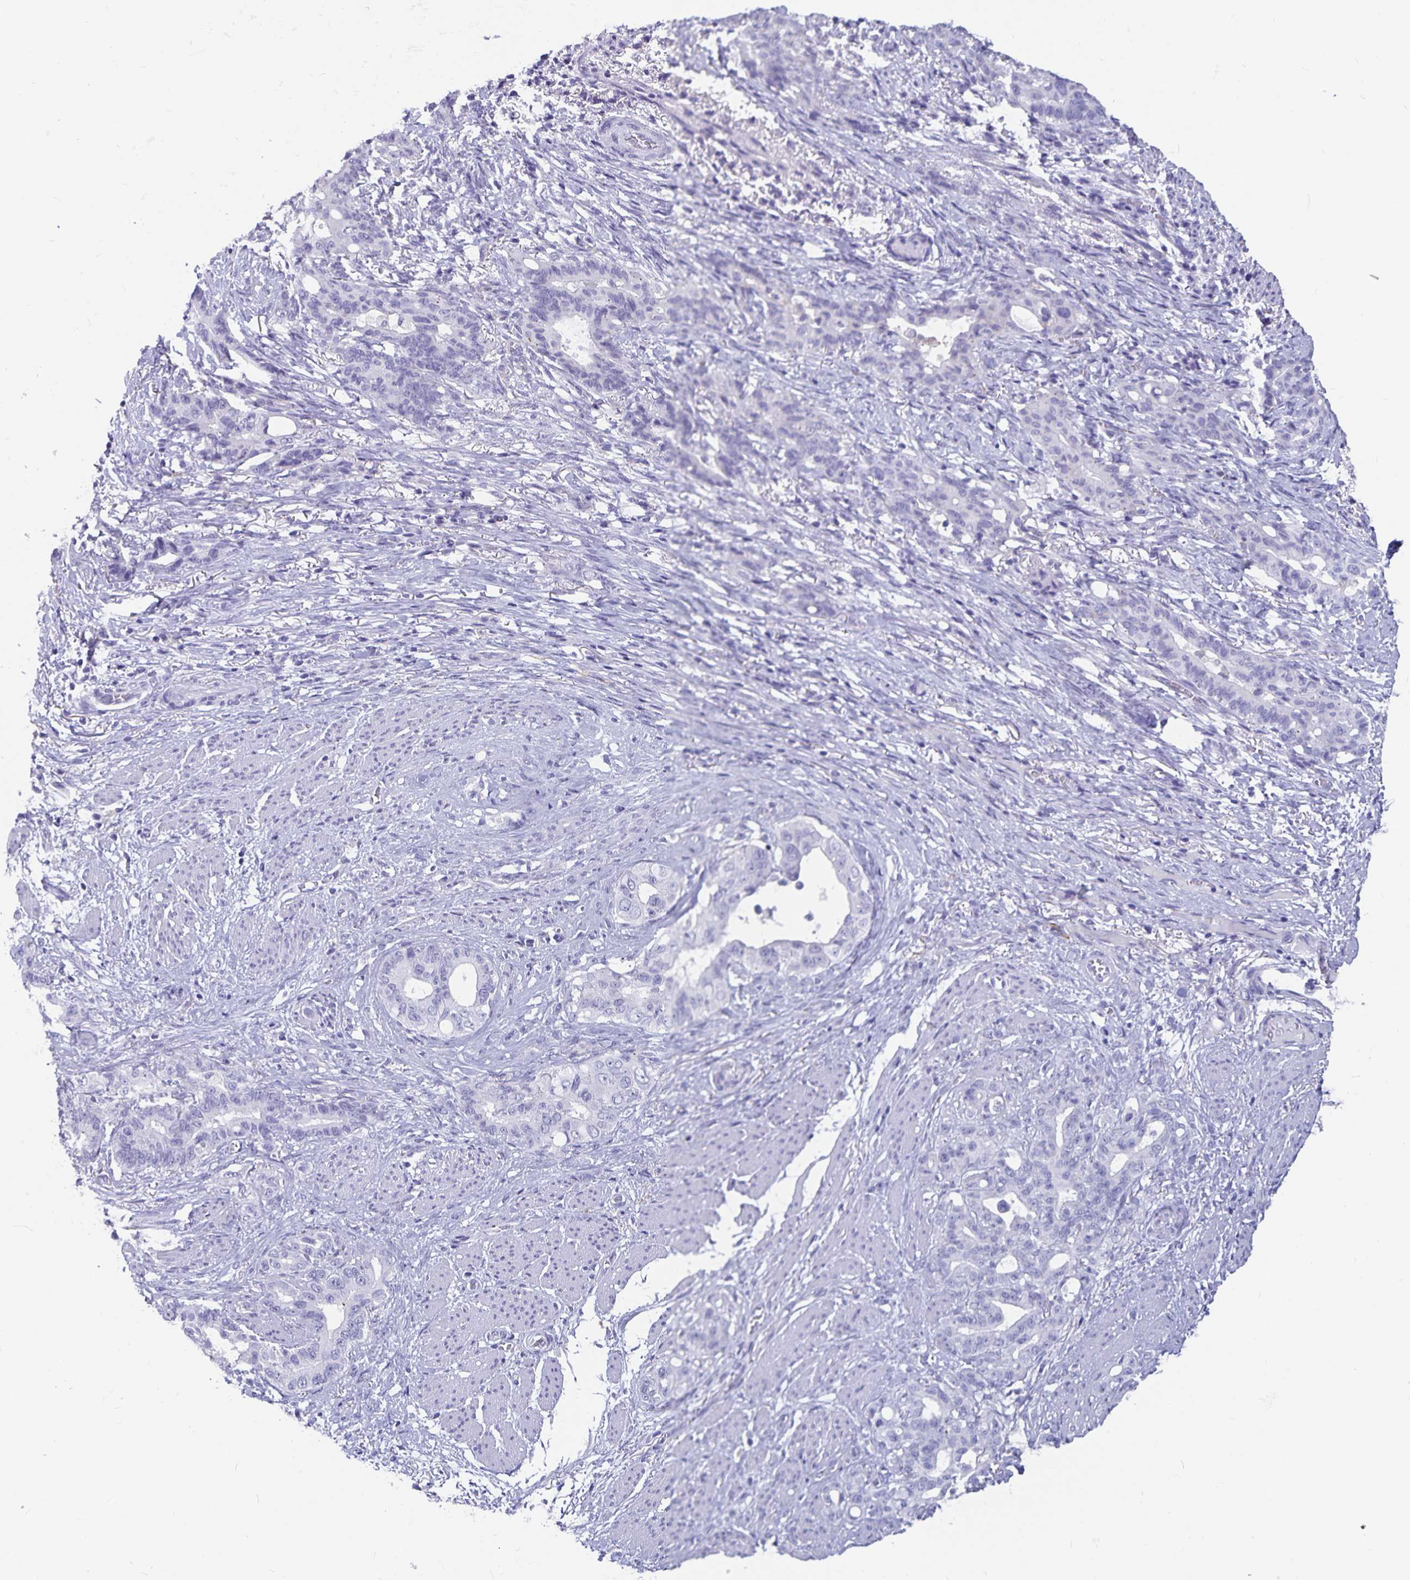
{"staining": {"intensity": "negative", "quantity": "none", "location": "none"}, "tissue": "stomach cancer", "cell_type": "Tumor cells", "image_type": "cancer", "snomed": [{"axis": "morphology", "description": "Normal tissue, NOS"}, {"axis": "morphology", "description": "Adenocarcinoma, NOS"}, {"axis": "topography", "description": "Esophagus"}, {"axis": "topography", "description": "Stomach, upper"}], "caption": "A micrograph of human stomach cancer (adenocarcinoma) is negative for staining in tumor cells. (Immunohistochemistry (ihc), brightfield microscopy, high magnification).", "gene": "PLAC1", "patient": {"sex": "male", "age": 62}}